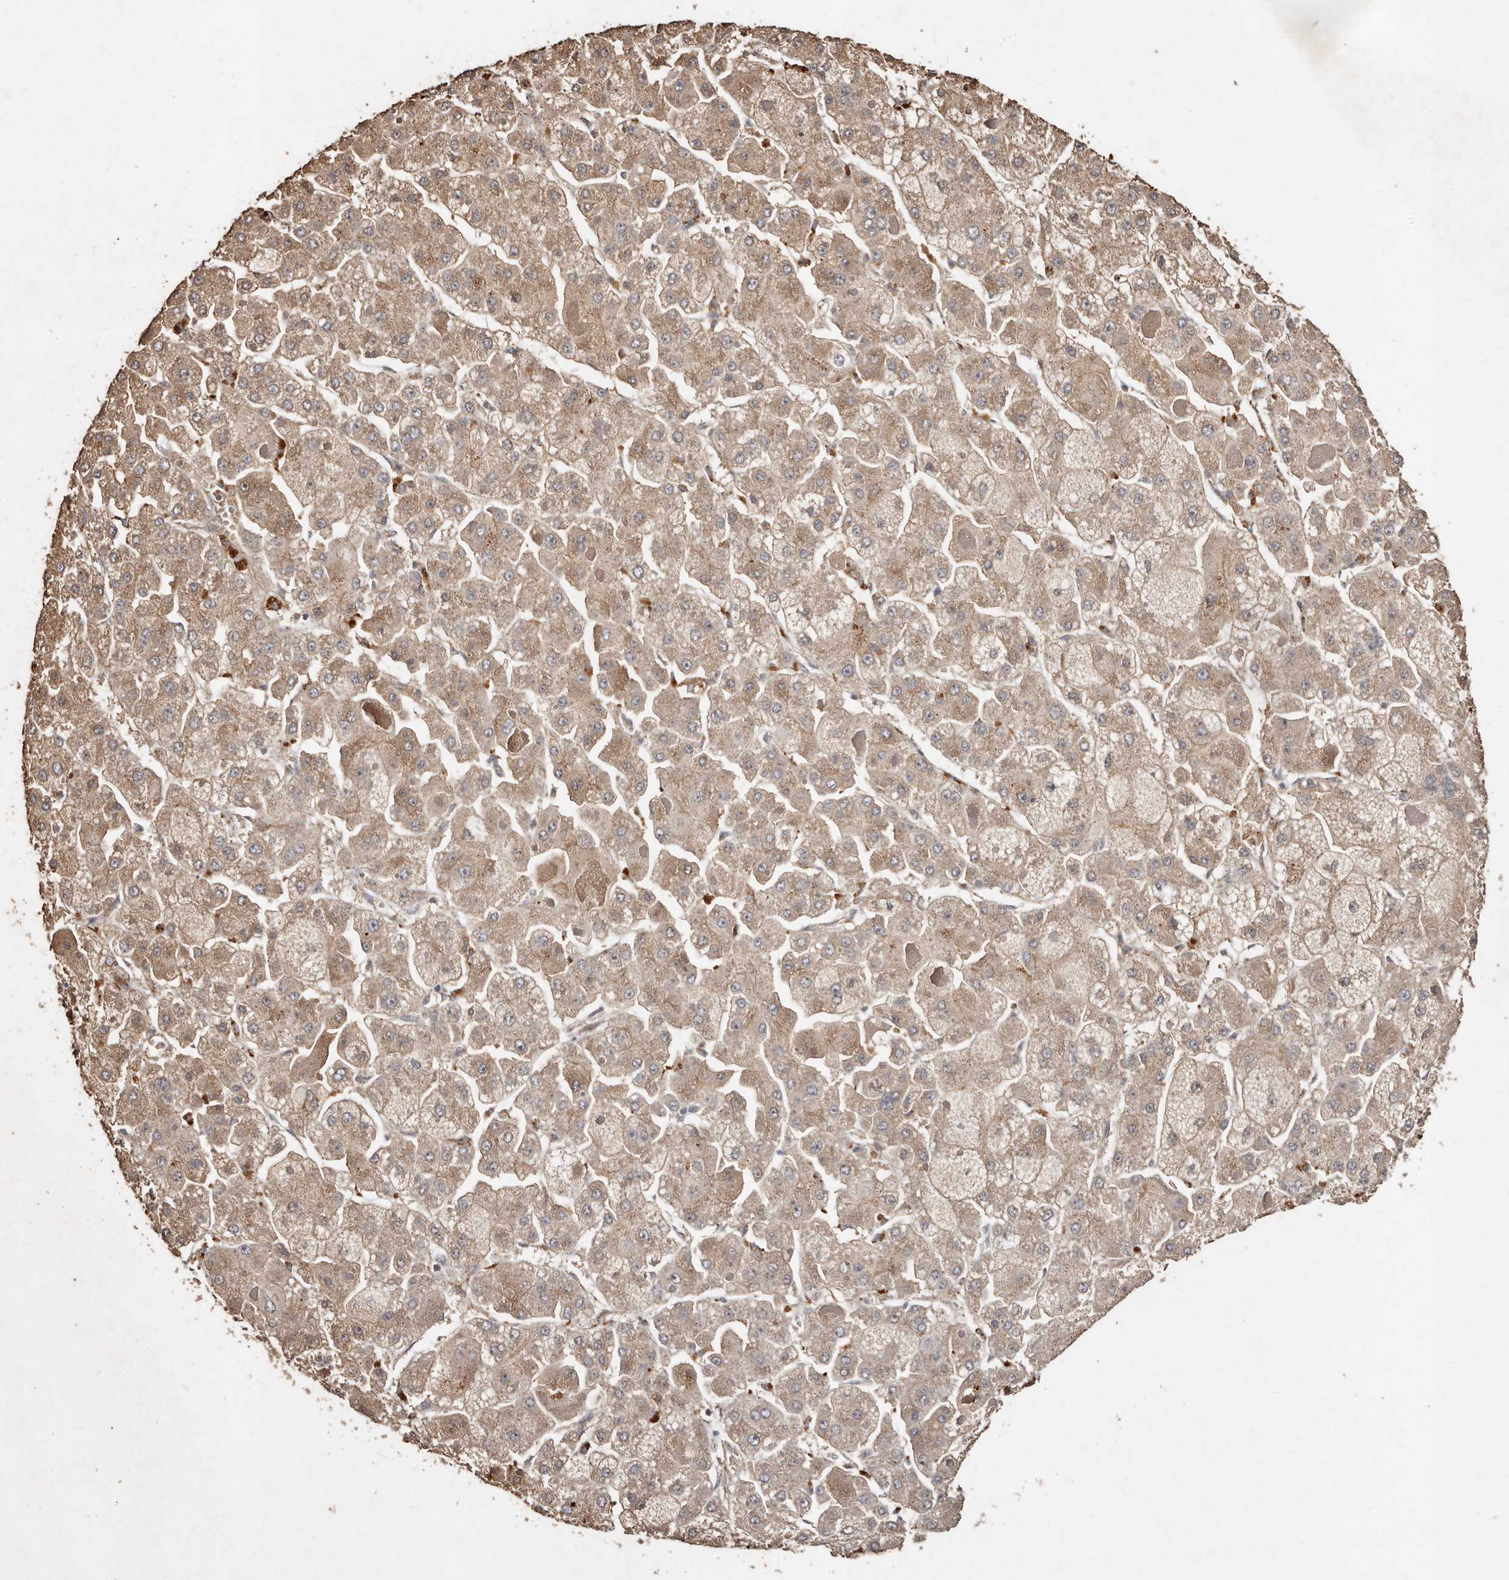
{"staining": {"intensity": "weak", "quantity": ">75%", "location": "cytoplasmic/membranous"}, "tissue": "liver cancer", "cell_type": "Tumor cells", "image_type": "cancer", "snomed": [{"axis": "morphology", "description": "Carcinoma, Hepatocellular, NOS"}, {"axis": "topography", "description": "Liver"}], "caption": "Hepatocellular carcinoma (liver) stained for a protein (brown) exhibits weak cytoplasmic/membranous positive staining in about >75% of tumor cells.", "gene": "FARS2", "patient": {"sex": "female", "age": 73}}